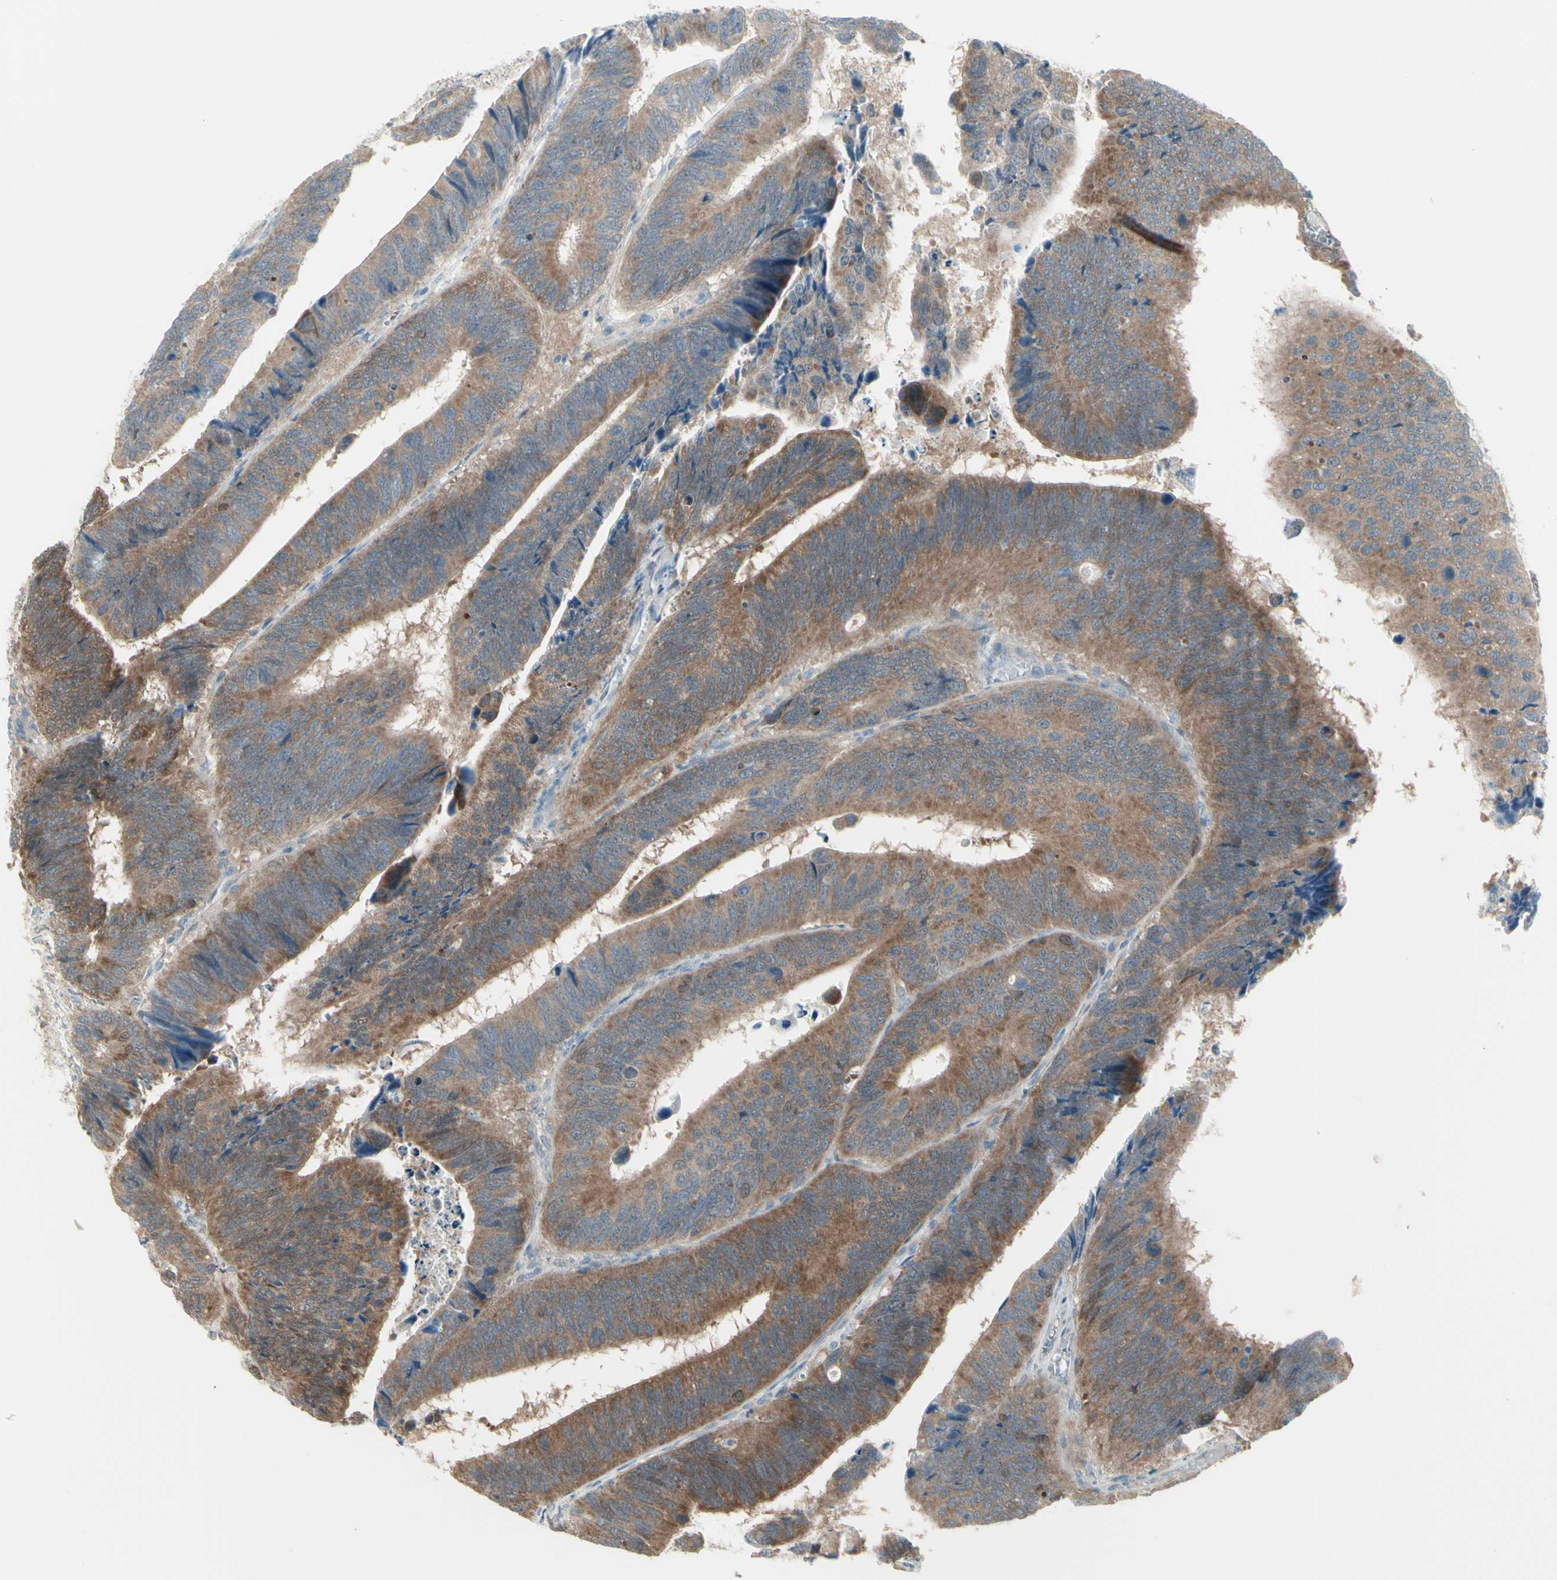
{"staining": {"intensity": "moderate", "quantity": "25%-75%", "location": "cytoplasmic/membranous"}, "tissue": "colorectal cancer", "cell_type": "Tumor cells", "image_type": "cancer", "snomed": [{"axis": "morphology", "description": "Adenocarcinoma, NOS"}, {"axis": "topography", "description": "Colon"}], "caption": "The photomicrograph displays staining of colorectal adenocarcinoma, revealing moderate cytoplasmic/membranous protein staining (brown color) within tumor cells.", "gene": "NAXD", "patient": {"sex": "male", "age": 72}}